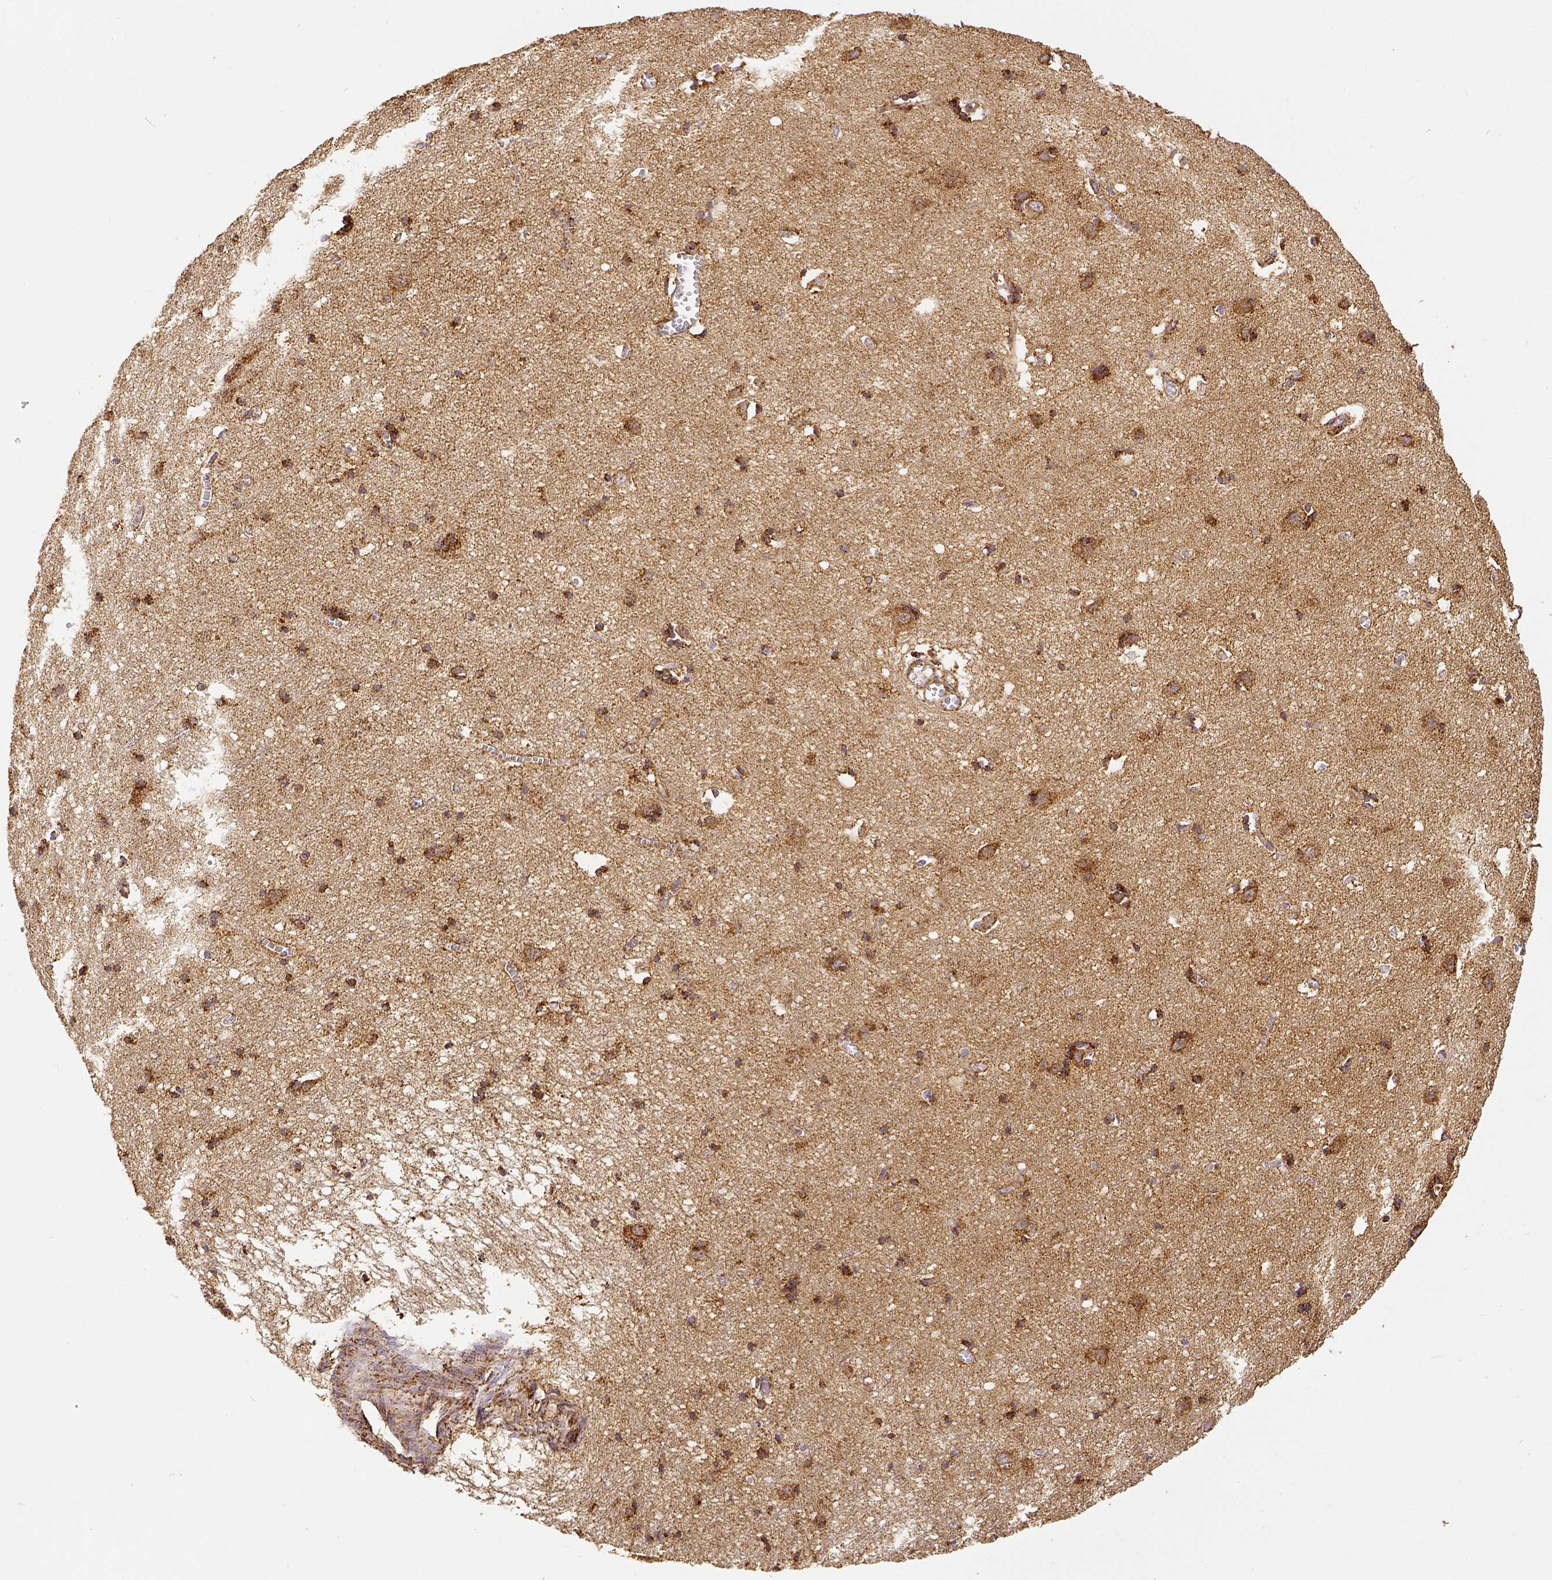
{"staining": {"intensity": "strong", "quantity": ">75%", "location": "cytoplasmic/membranous"}, "tissue": "cerebral cortex", "cell_type": "Endothelial cells", "image_type": "normal", "snomed": [{"axis": "morphology", "description": "Normal tissue, NOS"}, {"axis": "topography", "description": "Cerebral cortex"}], "caption": "Immunohistochemical staining of unremarkable human cerebral cortex demonstrates strong cytoplasmic/membranous protein positivity in approximately >75% of endothelial cells.", "gene": "SDHB", "patient": {"sex": "male", "age": 70}}